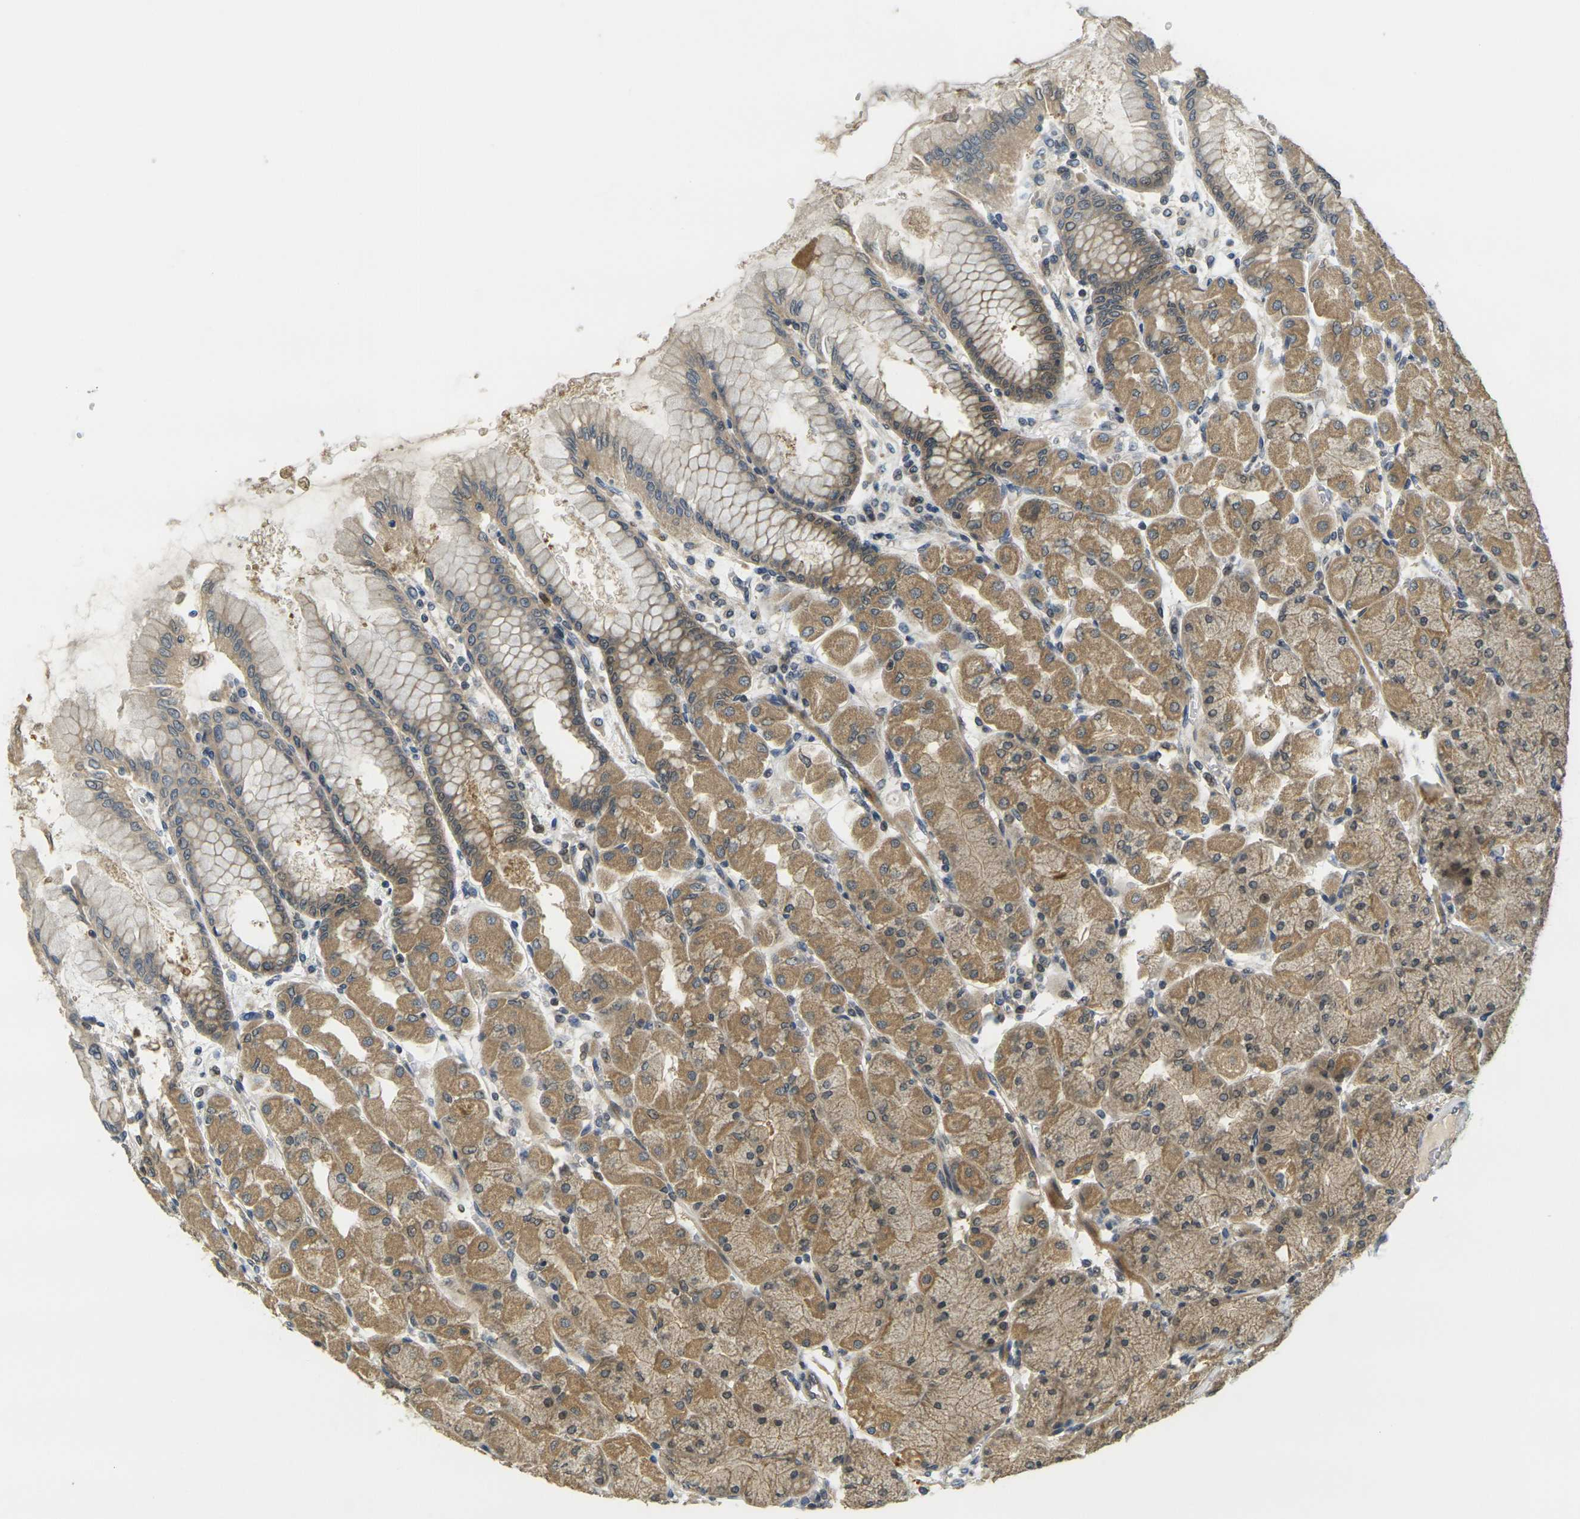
{"staining": {"intensity": "moderate", "quantity": ">75%", "location": "cytoplasmic/membranous"}, "tissue": "stomach", "cell_type": "Glandular cells", "image_type": "normal", "snomed": [{"axis": "morphology", "description": "Normal tissue, NOS"}, {"axis": "topography", "description": "Stomach, upper"}], "caption": "Protein expression analysis of benign stomach exhibits moderate cytoplasmic/membranous expression in about >75% of glandular cells.", "gene": "KLHL8", "patient": {"sex": "female", "age": 56}}